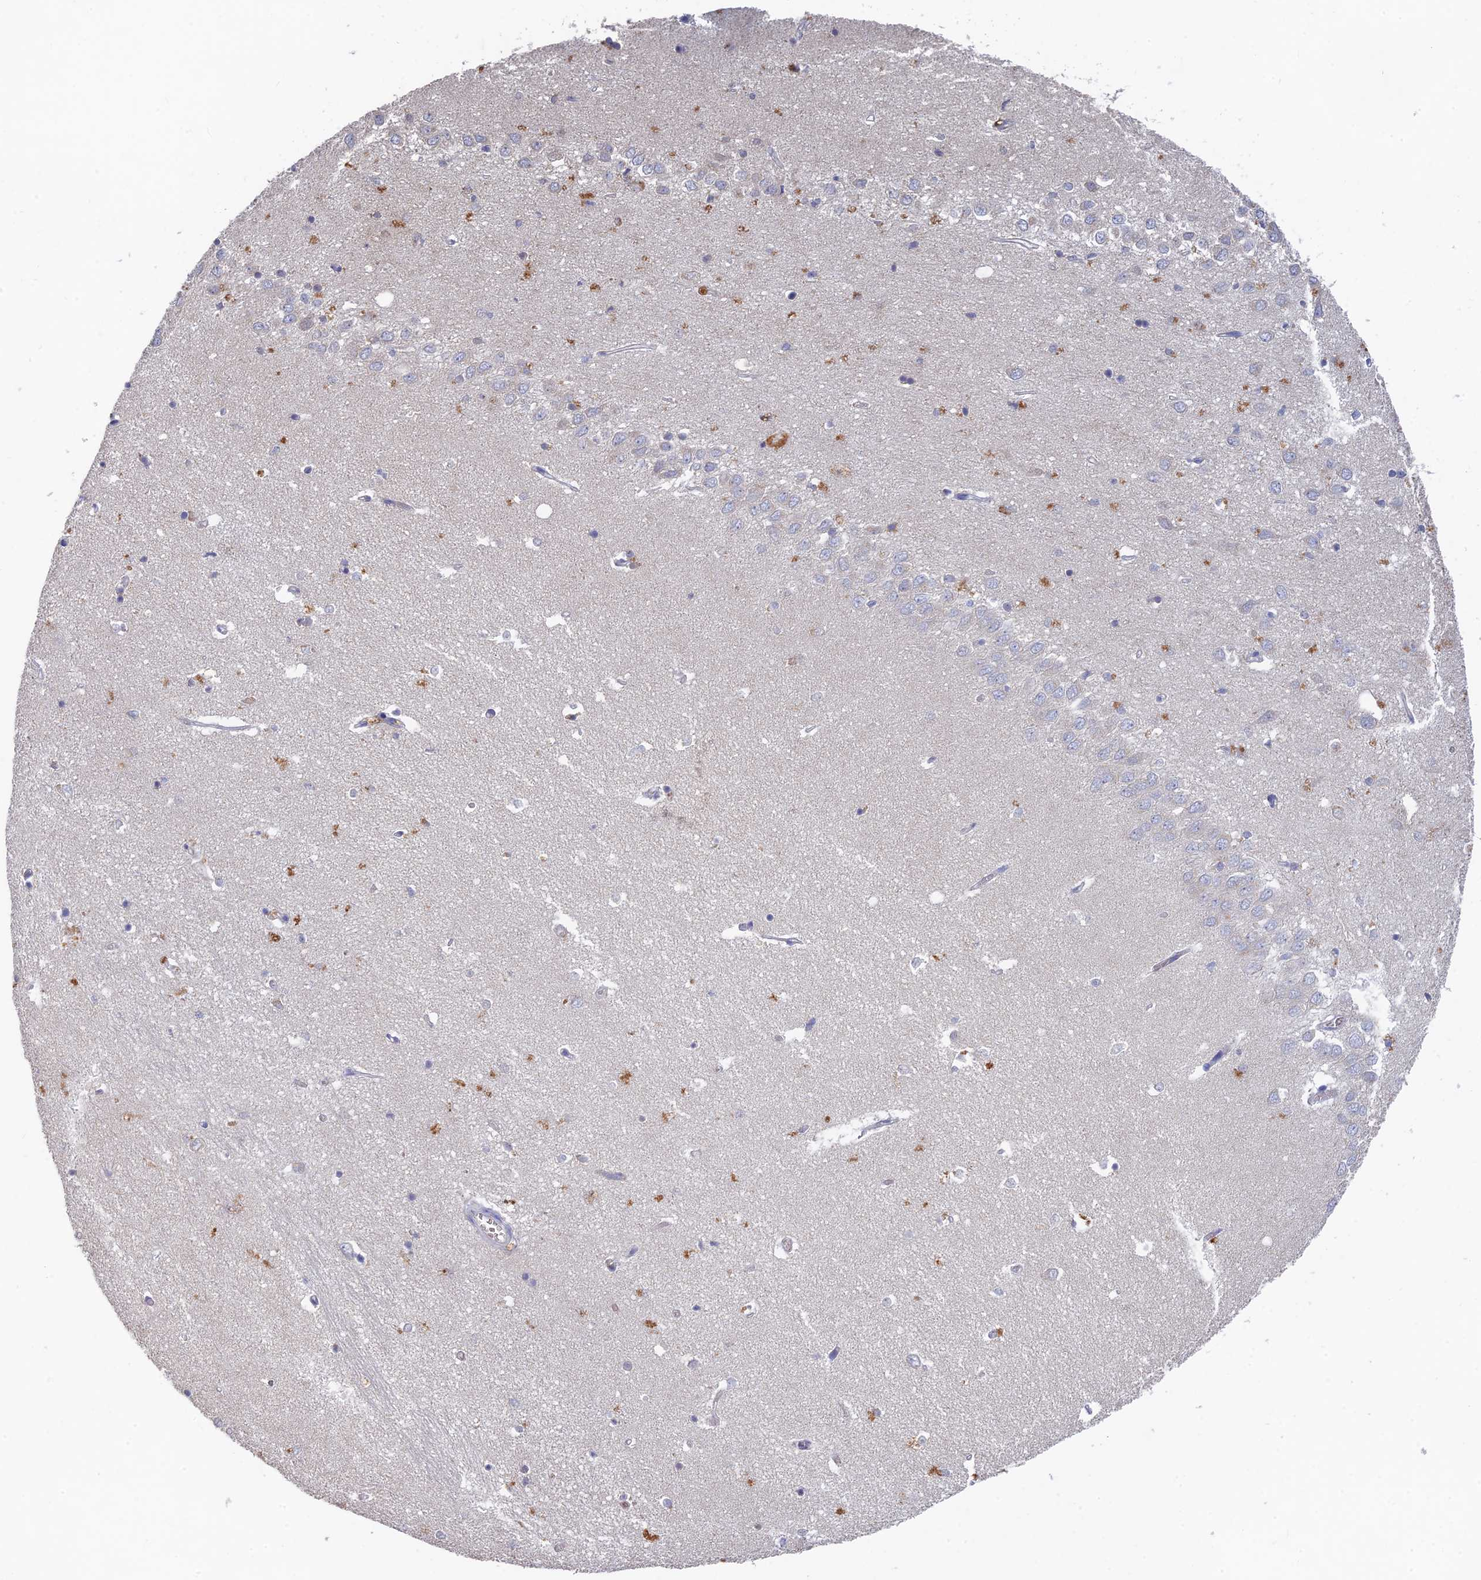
{"staining": {"intensity": "negative", "quantity": "none", "location": "none"}, "tissue": "hippocampus", "cell_type": "Glial cells", "image_type": "normal", "snomed": [{"axis": "morphology", "description": "Normal tissue, NOS"}, {"axis": "topography", "description": "Hippocampus"}], "caption": "Human hippocampus stained for a protein using immunohistochemistry (IHC) reveals no expression in glial cells.", "gene": "ARRDC1", "patient": {"sex": "female", "age": 64}}